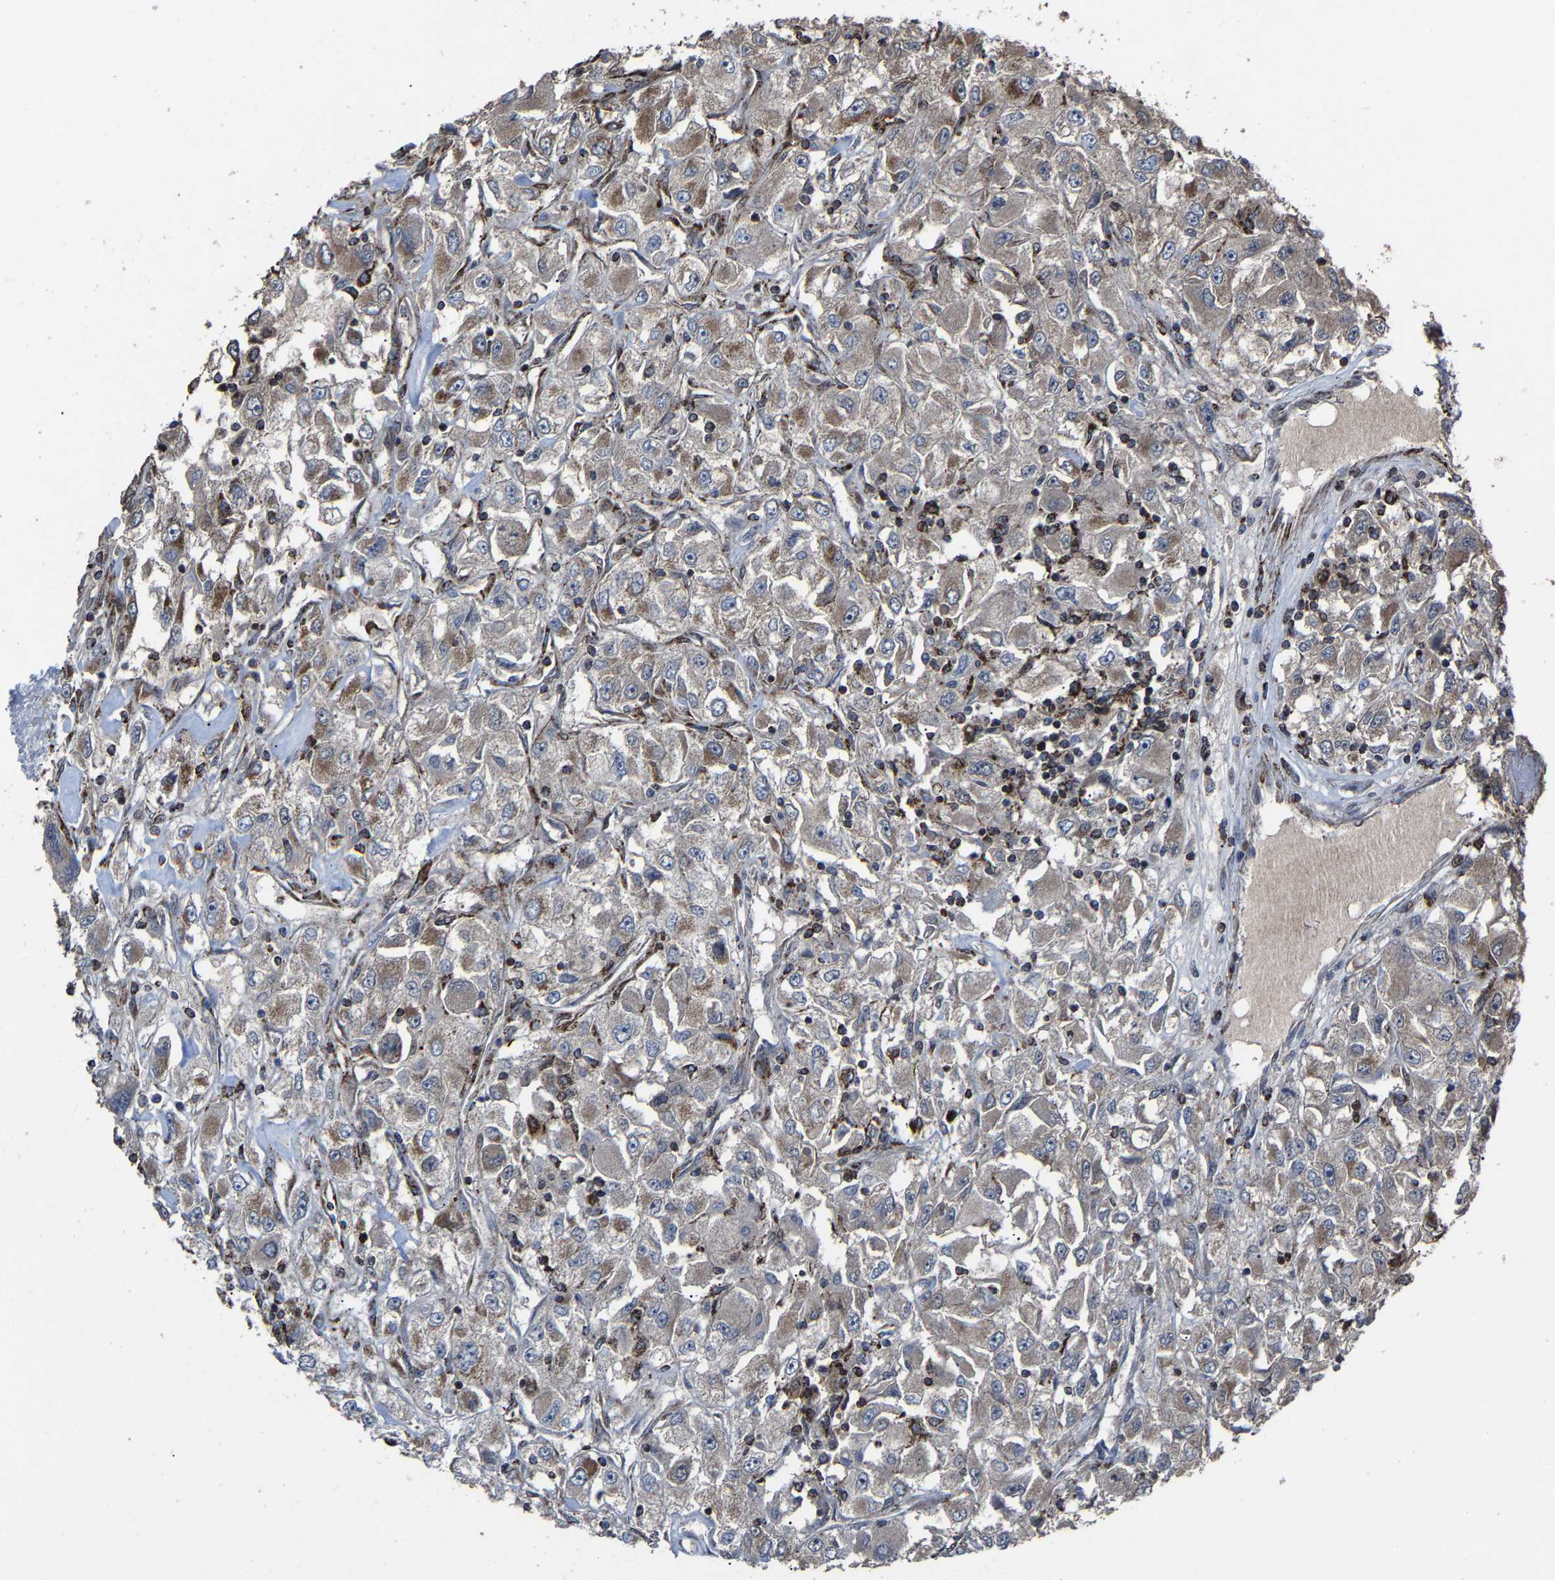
{"staining": {"intensity": "weak", "quantity": "25%-75%", "location": "cytoplasmic/membranous"}, "tissue": "renal cancer", "cell_type": "Tumor cells", "image_type": "cancer", "snomed": [{"axis": "morphology", "description": "Adenocarcinoma, NOS"}, {"axis": "topography", "description": "Kidney"}], "caption": "Immunohistochemical staining of human renal adenocarcinoma displays weak cytoplasmic/membranous protein positivity in approximately 25%-75% of tumor cells.", "gene": "NDUFV3", "patient": {"sex": "female", "age": 52}}